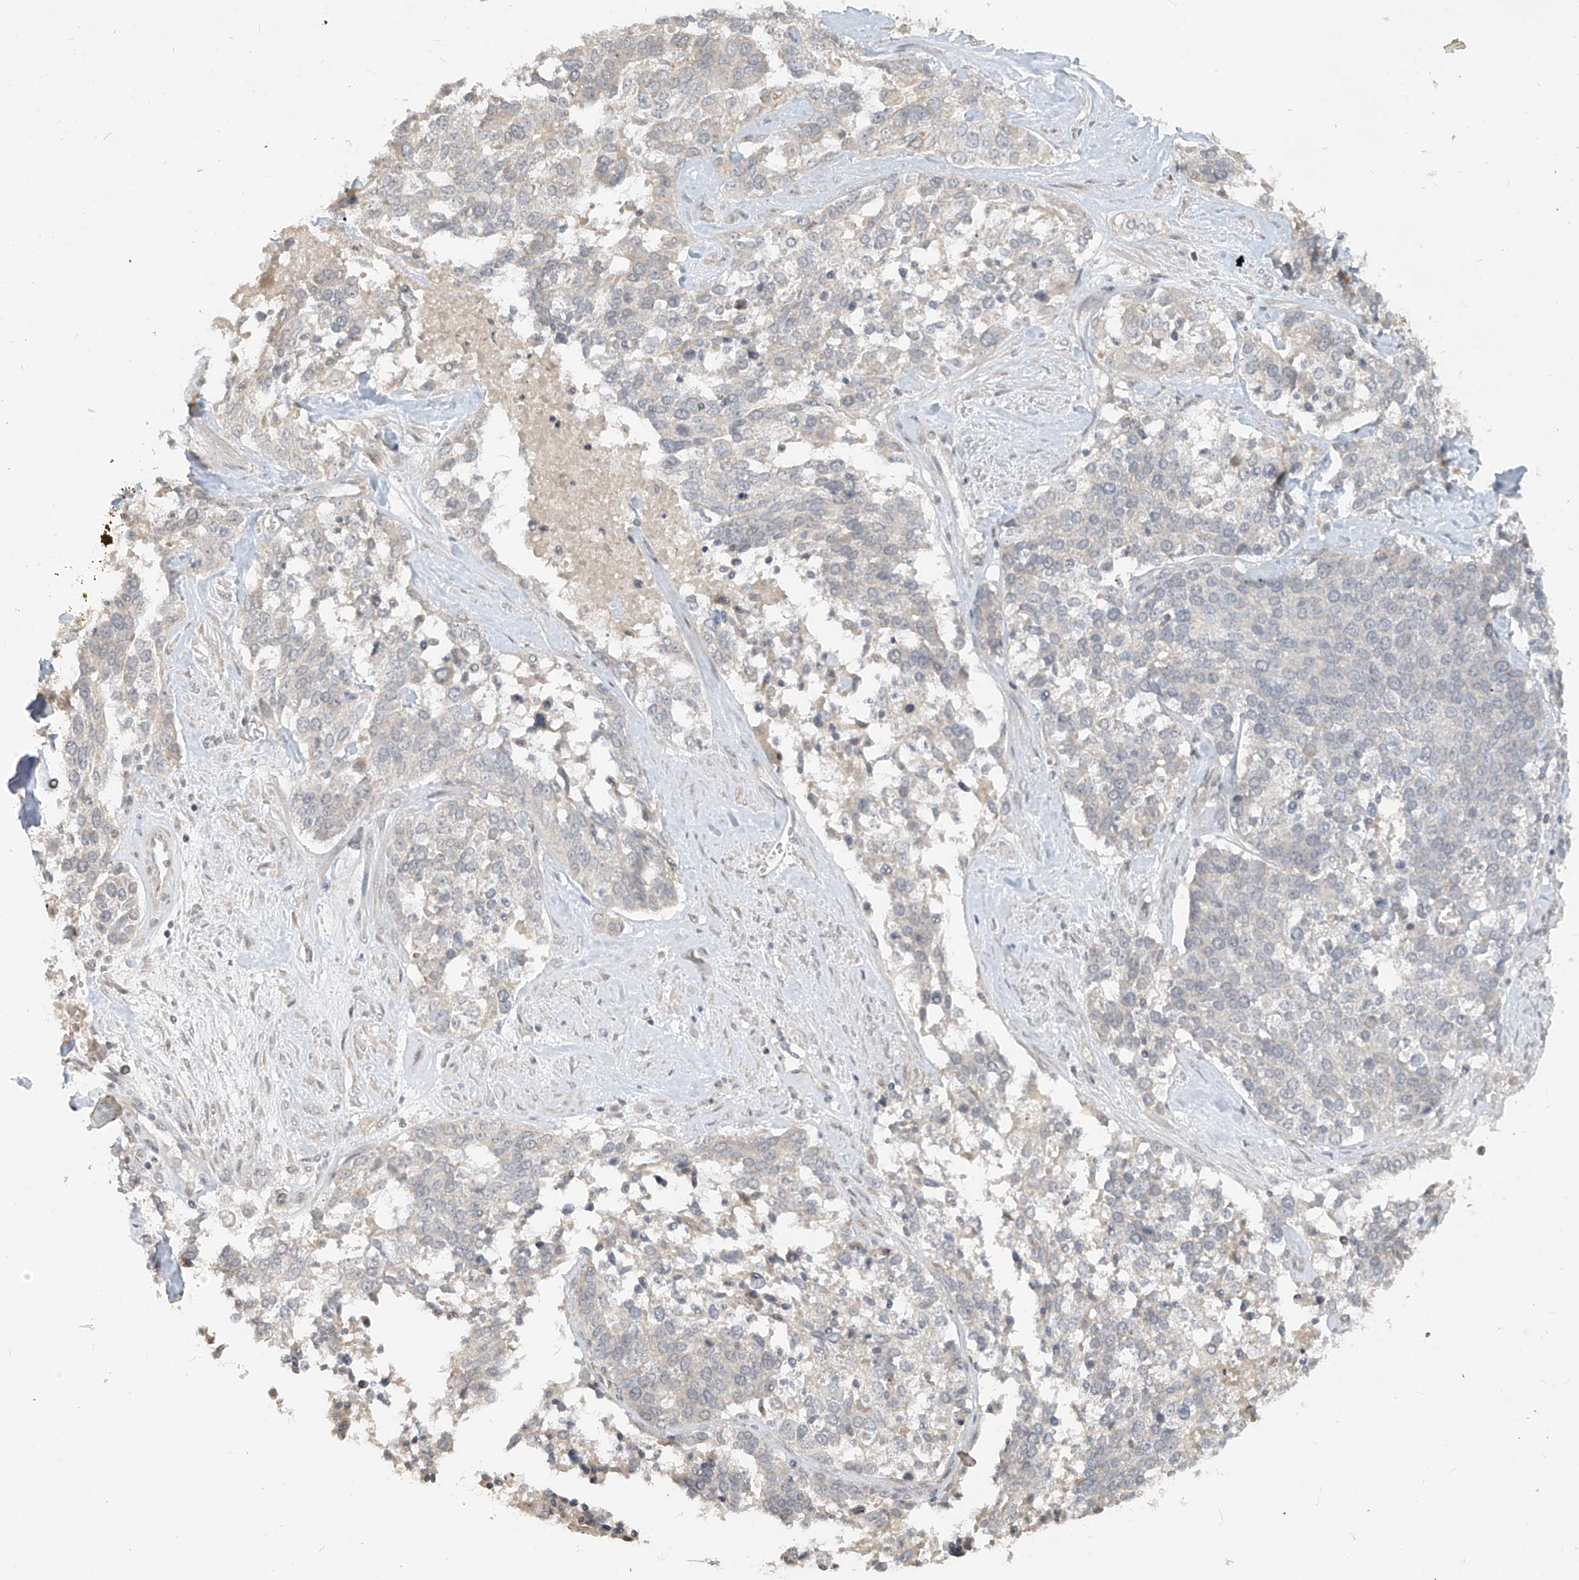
{"staining": {"intensity": "negative", "quantity": "none", "location": "none"}, "tissue": "ovarian cancer", "cell_type": "Tumor cells", "image_type": "cancer", "snomed": [{"axis": "morphology", "description": "Cystadenocarcinoma, serous, NOS"}, {"axis": "topography", "description": "Ovary"}], "caption": "Tumor cells are negative for protein expression in human ovarian cancer.", "gene": "DGKQ", "patient": {"sex": "female", "age": 44}}